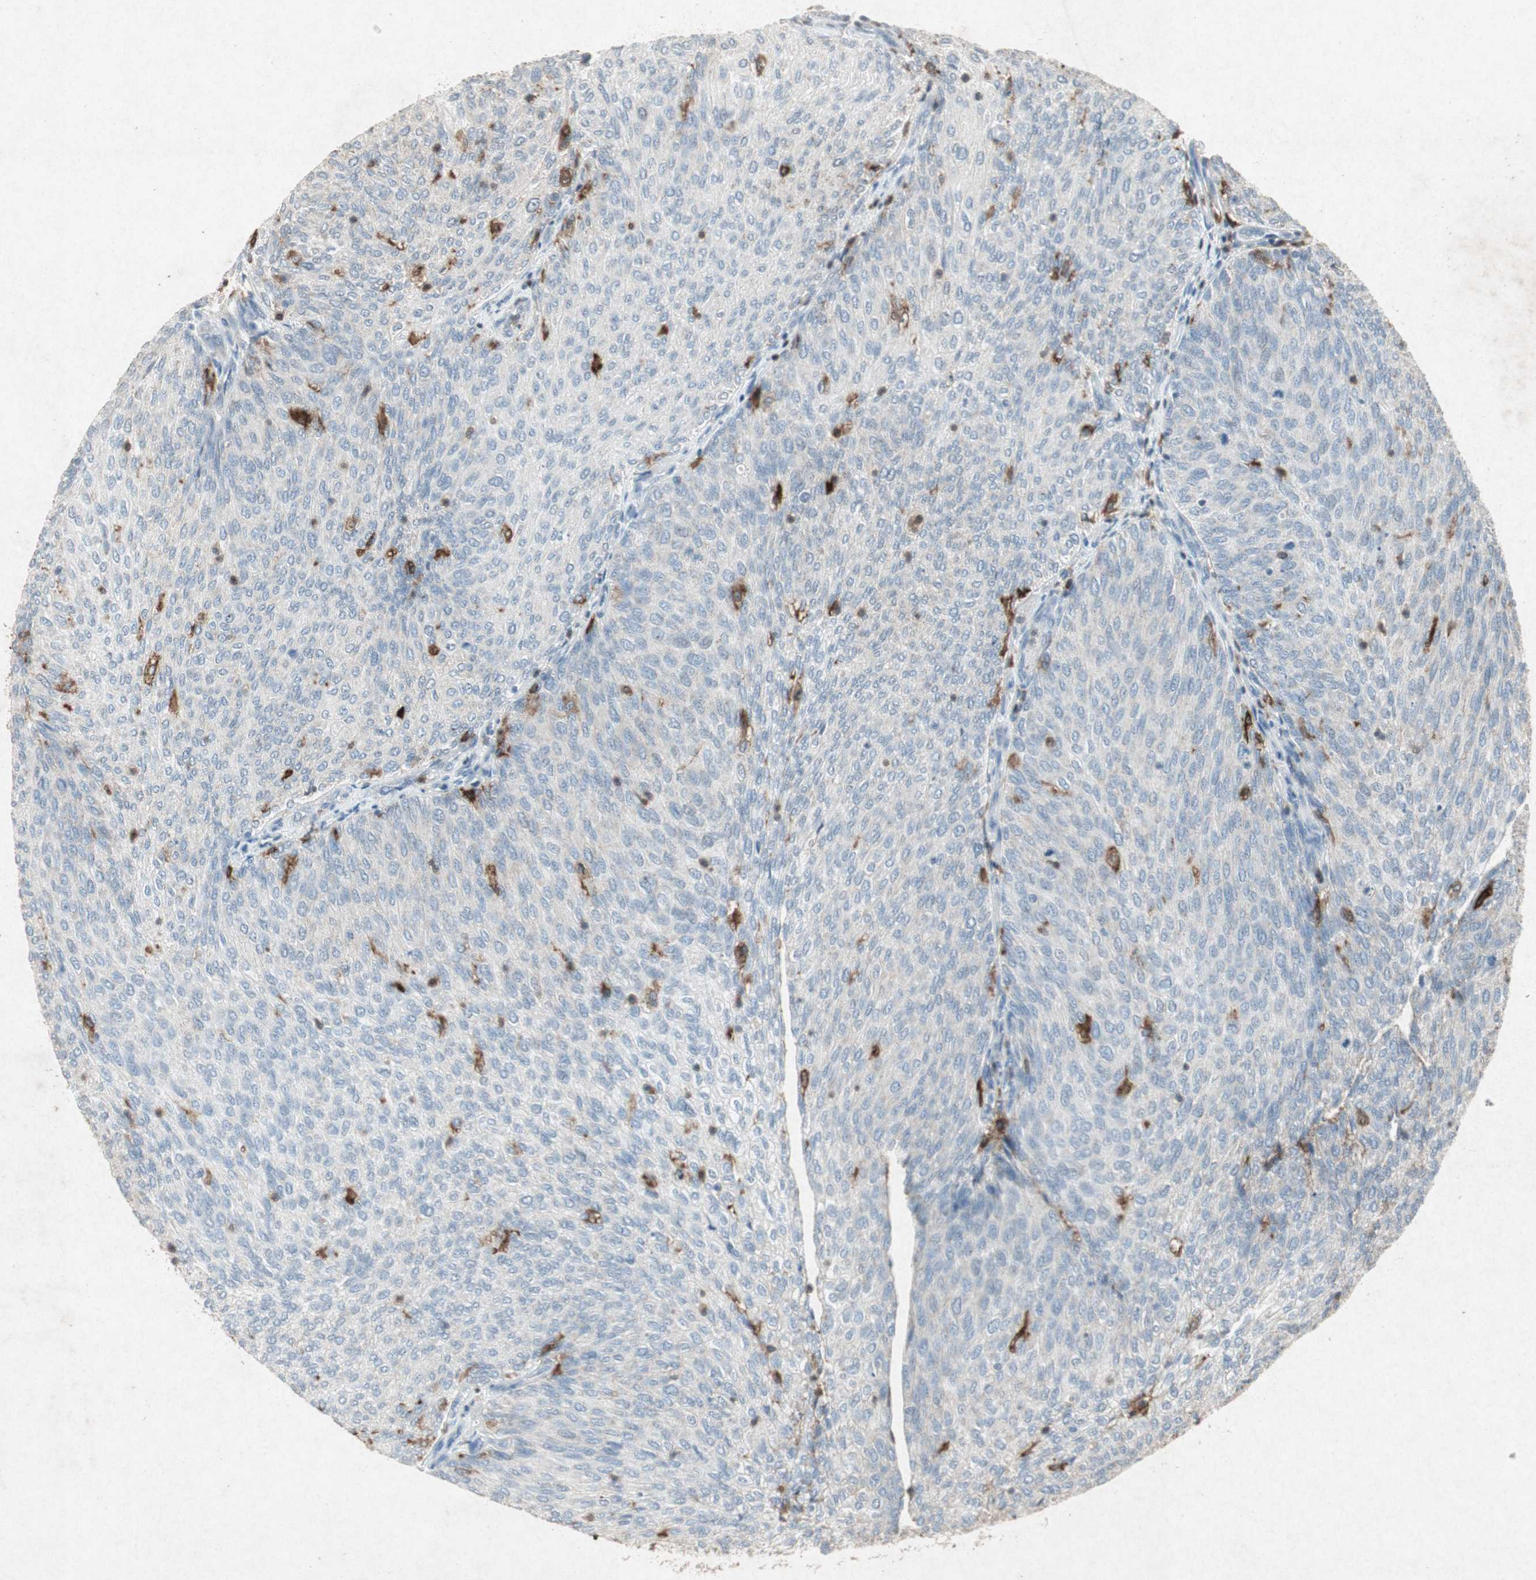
{"staining": {"intensity": "negative", "quantity": "none", "location": "none"}, "tissue": "urothelial cancer", "cell_type": "Tumor cells", "image_type": "cancer", "snomed": [{"axis": "morphology", "description": "Urothelial carcinoma, Low grade"}, {"axis": "topography", "description": "Urinary bladder"}], "caption": "Immunohistochemical staining of human low-grade urothelial carcinoma exhibits no significant expression in tumor cells.", "gene": "TYROBP", "patient": {"sex": "female", "age": 79}}